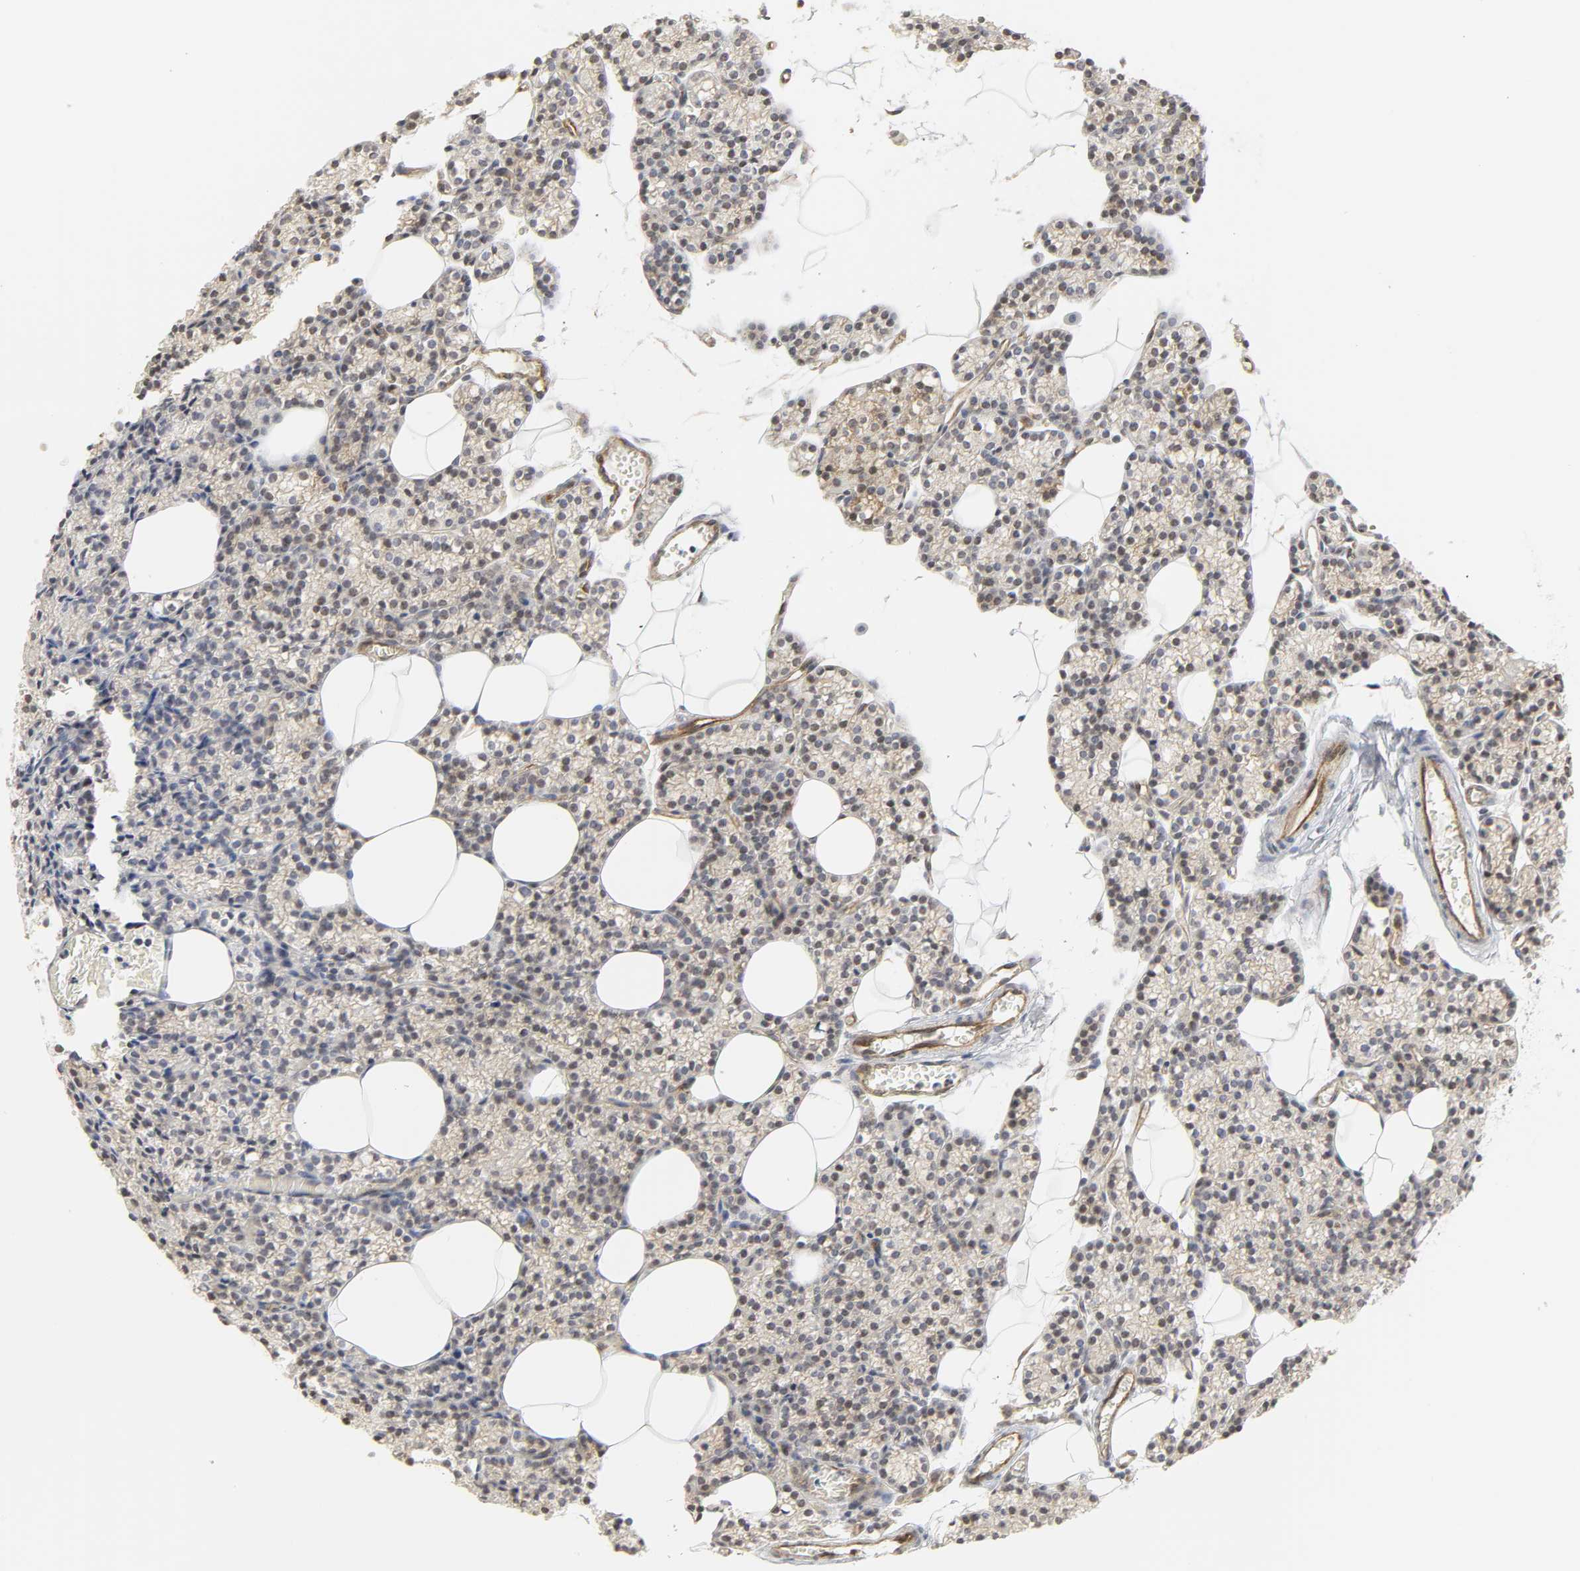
{"staining": {"intensity": "weak", "quantity": "25%-75%", "location": "nuclear"}, "tissue": "parathyroid gland", "cell_type": "Glandular cells", "image_type": "normal", "snomed": [{"axis": "morphology", "description": "Normal tissue, NOS"}, {"axis": "topography", "description": "Parathyroid gland"}], "caption": "Immunohistochemistry micrograph of unremarkable parathyroid gland: parathyroid gland stained using immunohistochemistry demonstrates low levels of weak protein expression localized specifically in the nuclear of glandular cells, appearing as a nuclear brown color.", "gene": "DOCK1", "patient": {"sex": "female", "age": 60}}